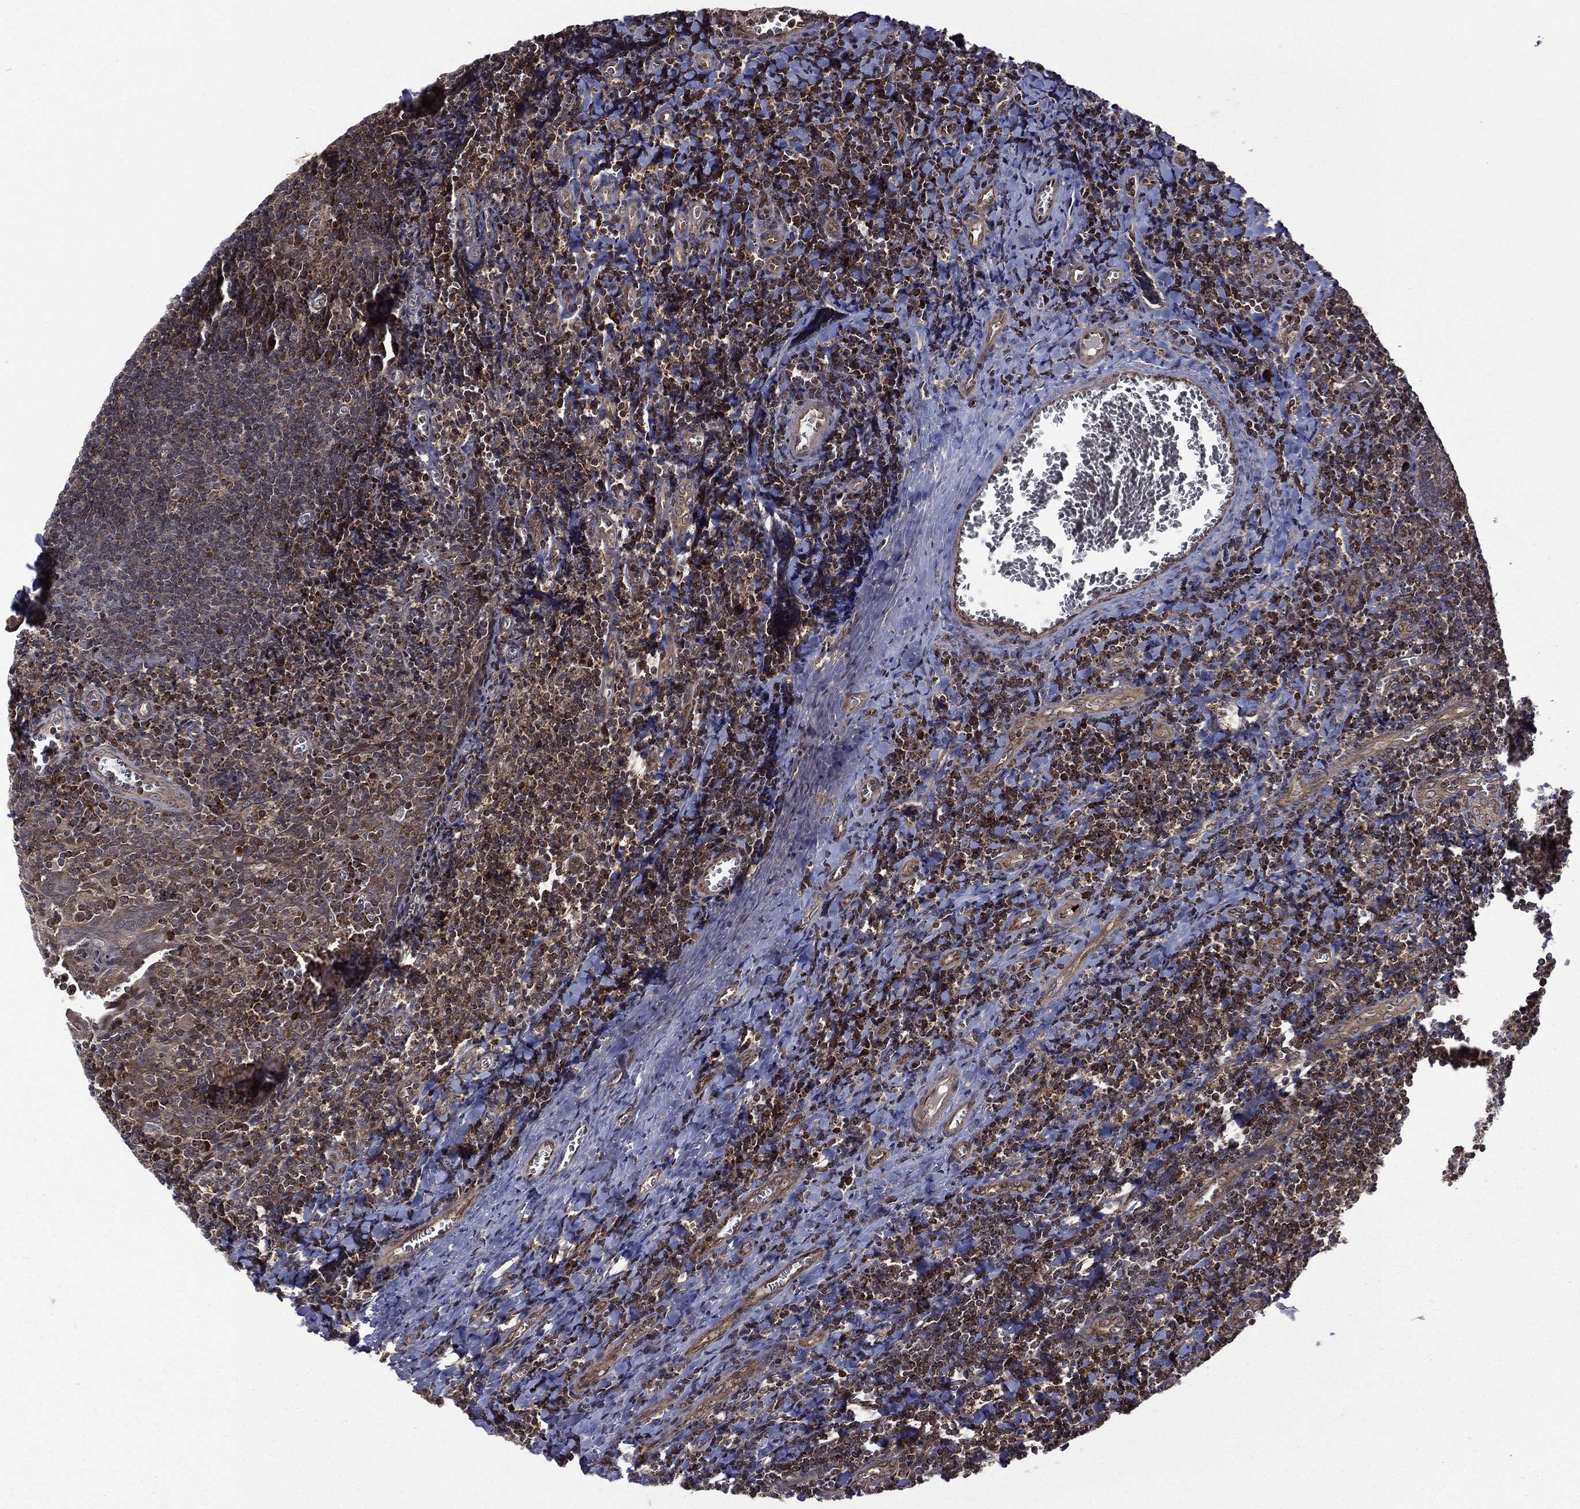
{"staining": {"intensity": "strong", "quantity": ">75%", "location": "cytoplasmic/membranous"}, "tissue": "tonsil", "cell_type": "Germinal center cells", "image_type": "normal", "snomed": [{"axis": "morphology", "description": "Normal tissue, NOS"}, {"axis": "morphology", "description": "Inflammation, NOS"}, {"axis": "topography", "description": "Tonsil"}], "caption": "This is an image of immunohistochemistry (IHC) staining of normal tonsil, which shows strong positivity in the cytoplasmic/membranous of germinal center cells.", "gene": "GIMAP6", "patient": {"sex": "female", "age": 31}}